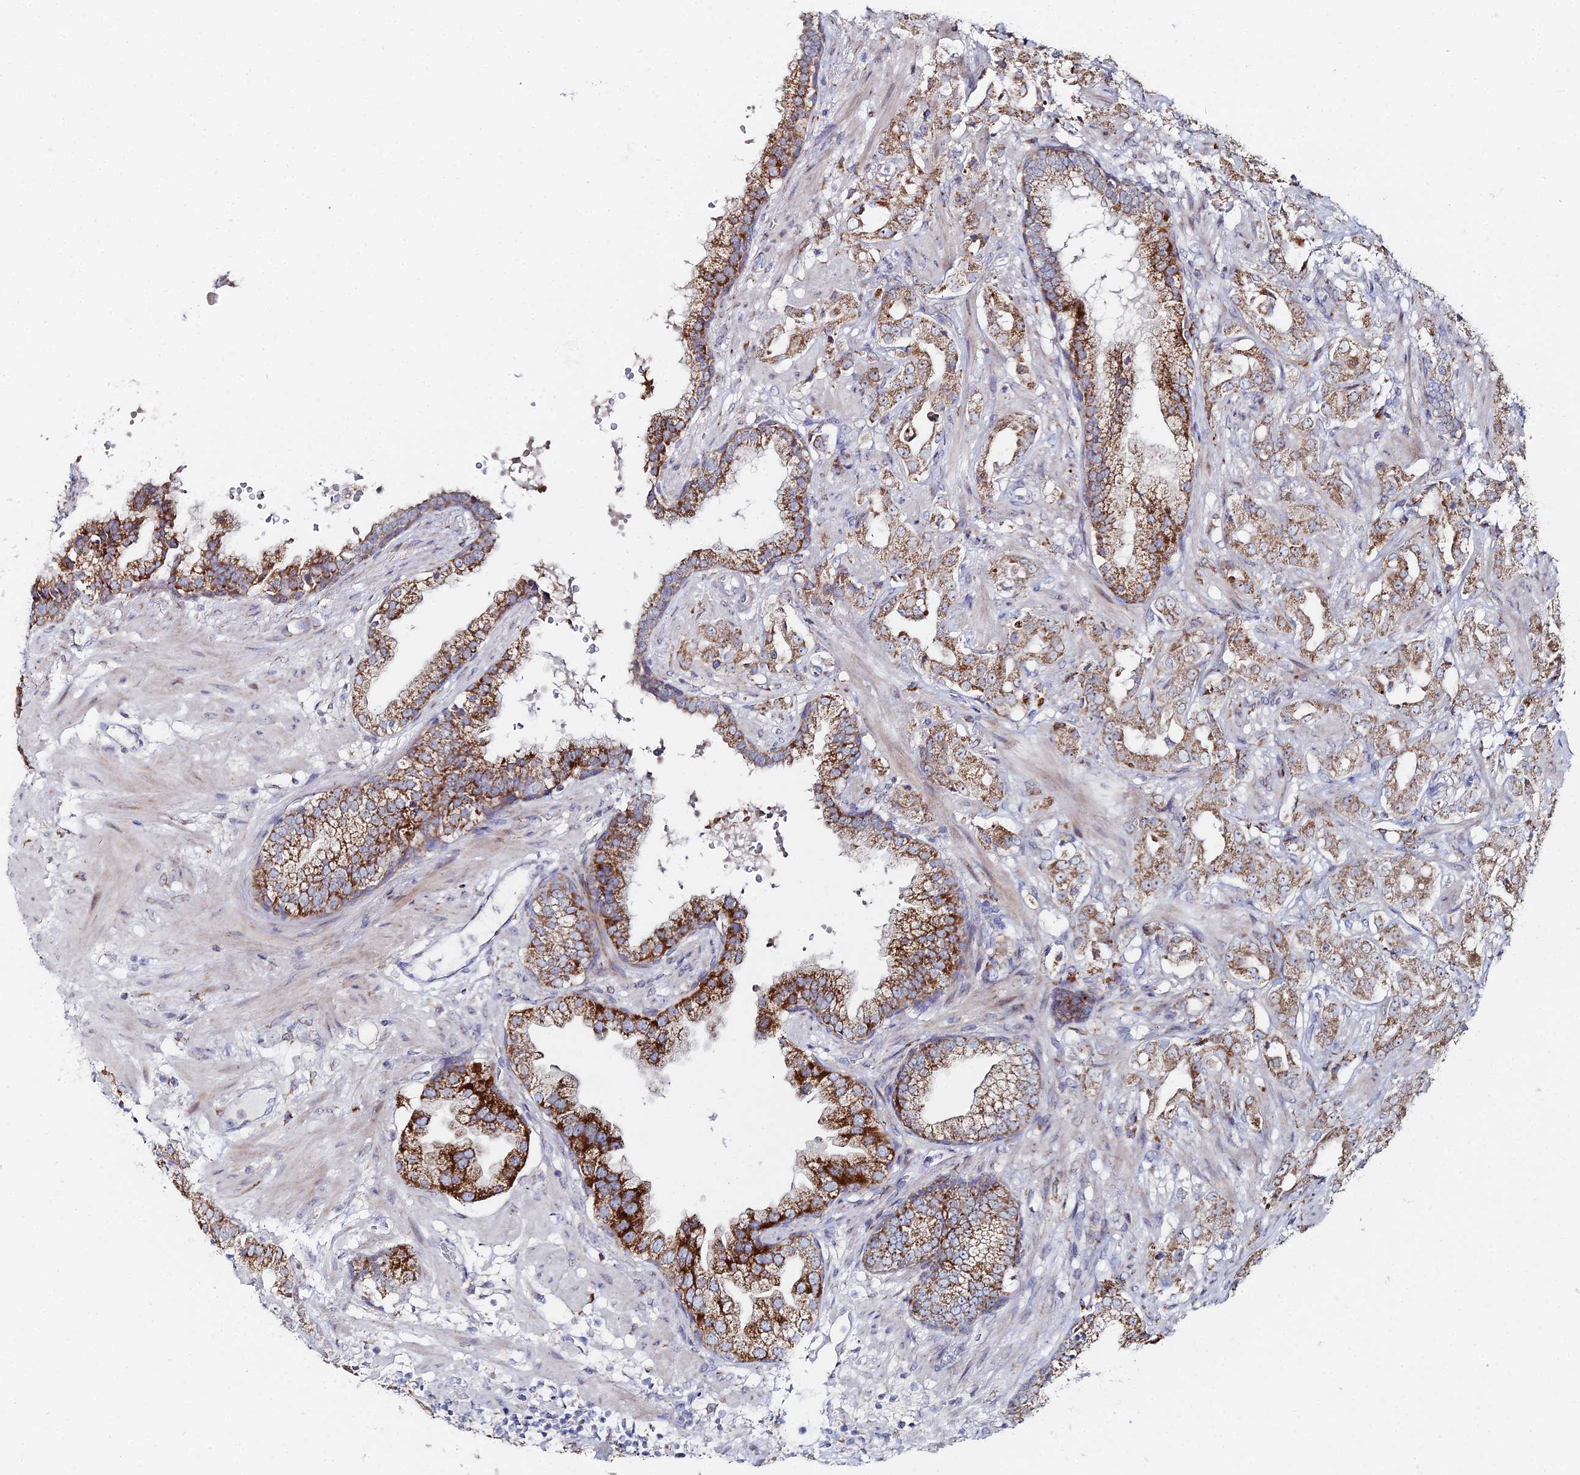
{"staining": {"intensity": "moderate", "quantity": ">75%", "location": "cytoplasmic/membranous"}, "tissue": "prostate cancer", "cell_type": "Tumor cells", "image_type": "cancer", "snomed": [{"axis": "morphology", "description": "Adenocarcinoma, High grade"}, {"axis": "topography", "description": "Prostate"}], "caption": "A medium amount of moderate cytoplasmic/membranous staining is appreciated in about >75% of tumor cells in adenocarcinoma (high-grade) (prostate) tissue.", "gene": "MPC1", "patient": {"sex": "male", "age": 63}}